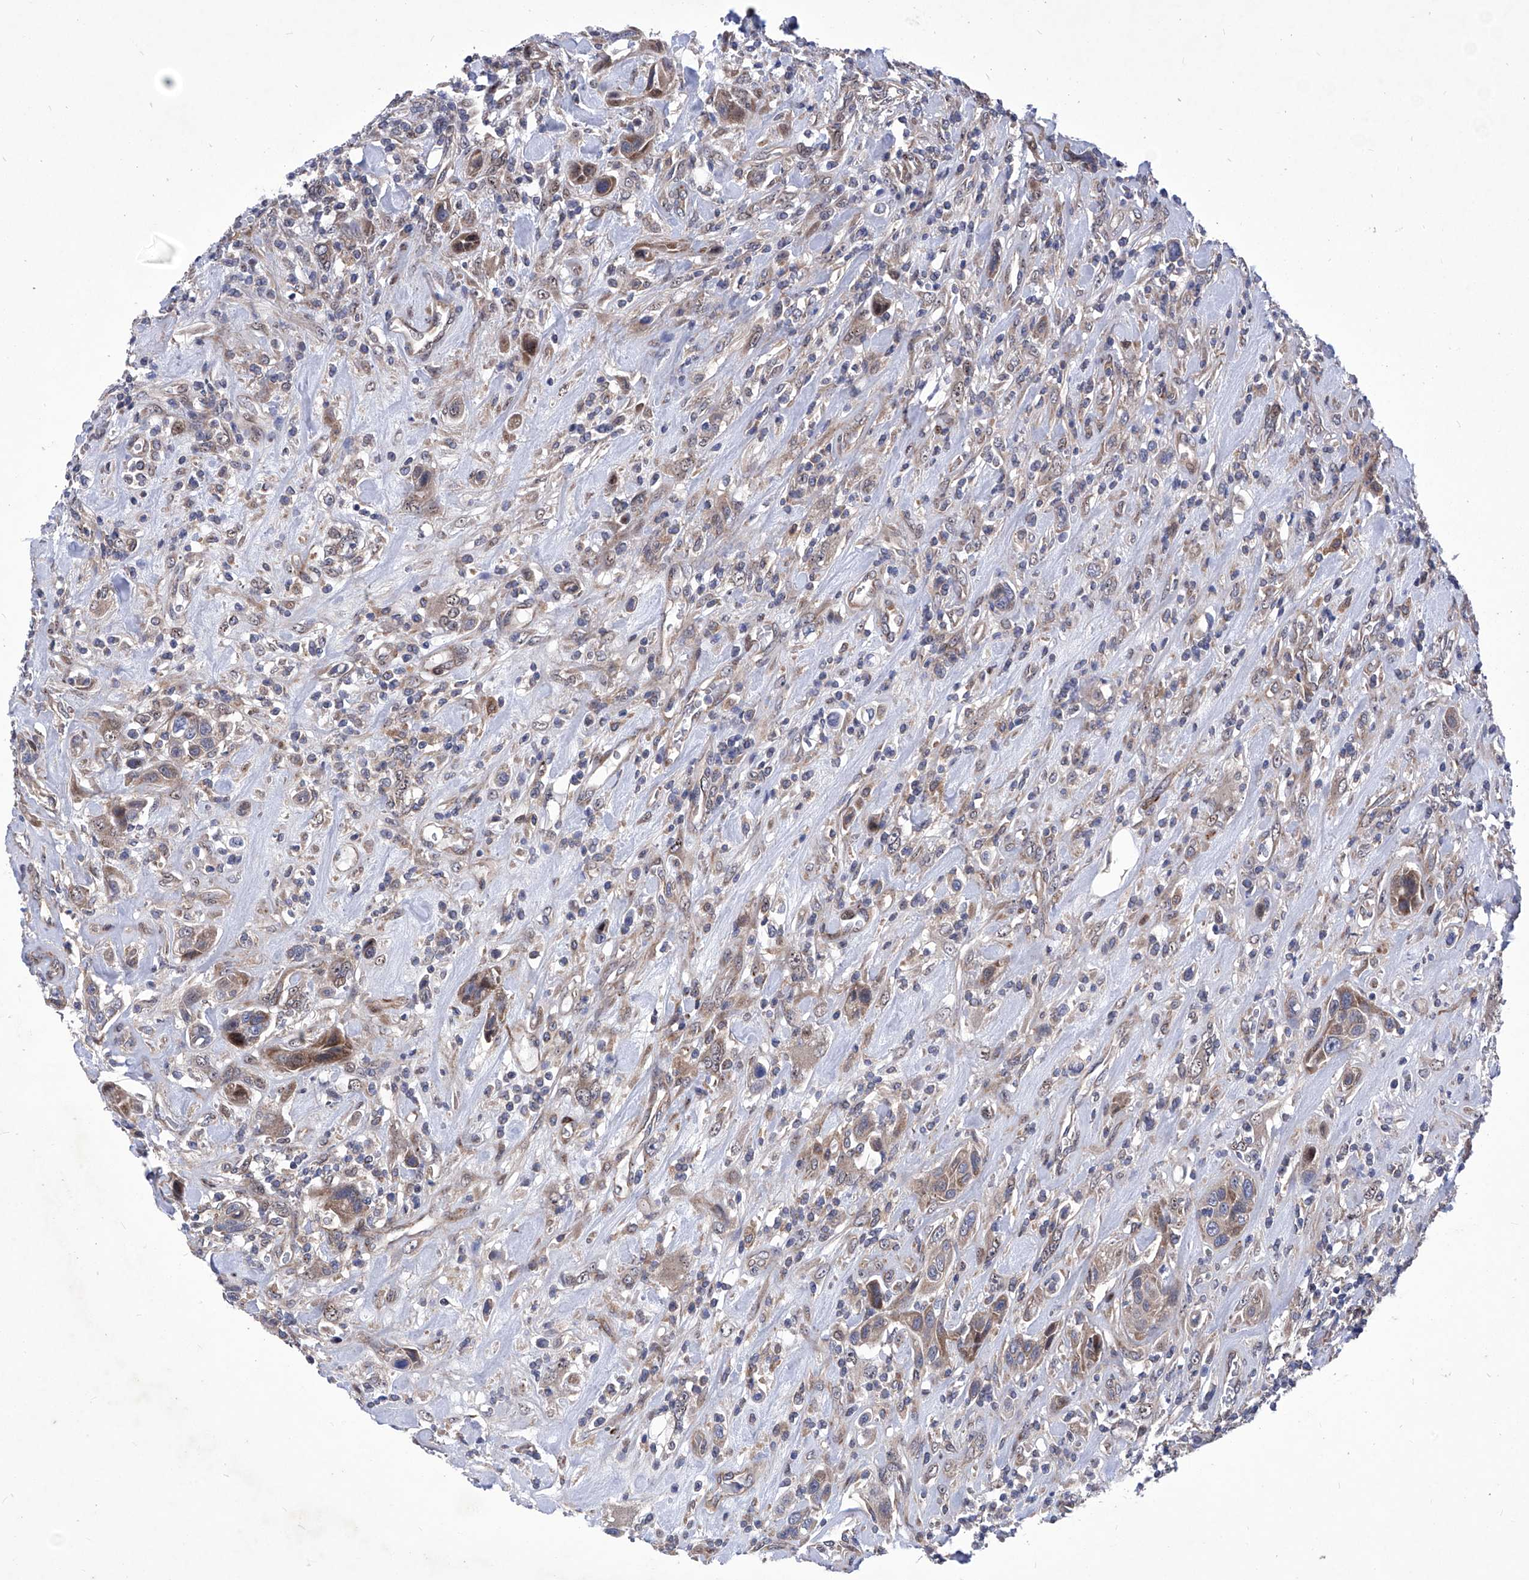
{"staining": {"intensity": "moderate", "quantity": "25%-75%", "location": "cytoplasmic/membranous"}, "tissue": "urothelial cancer", "cell_type": "Tumor cells", "image_type": "cancer", "snomed": [{"axis": "morphology", "description": "Urothelial carcinoma, High grade"}, {"axis": "topography", "description": "Urinary bladder"}], "caption": "Immunohistochemical staining of human high-grade urothelial carcinoma reveals medium levels of moderate cytoplasmic/membranous protein expression in about 25%-75% of tumor cells.", "gene": "KTI12", "patient": {"sex": "male", "age": 50}}